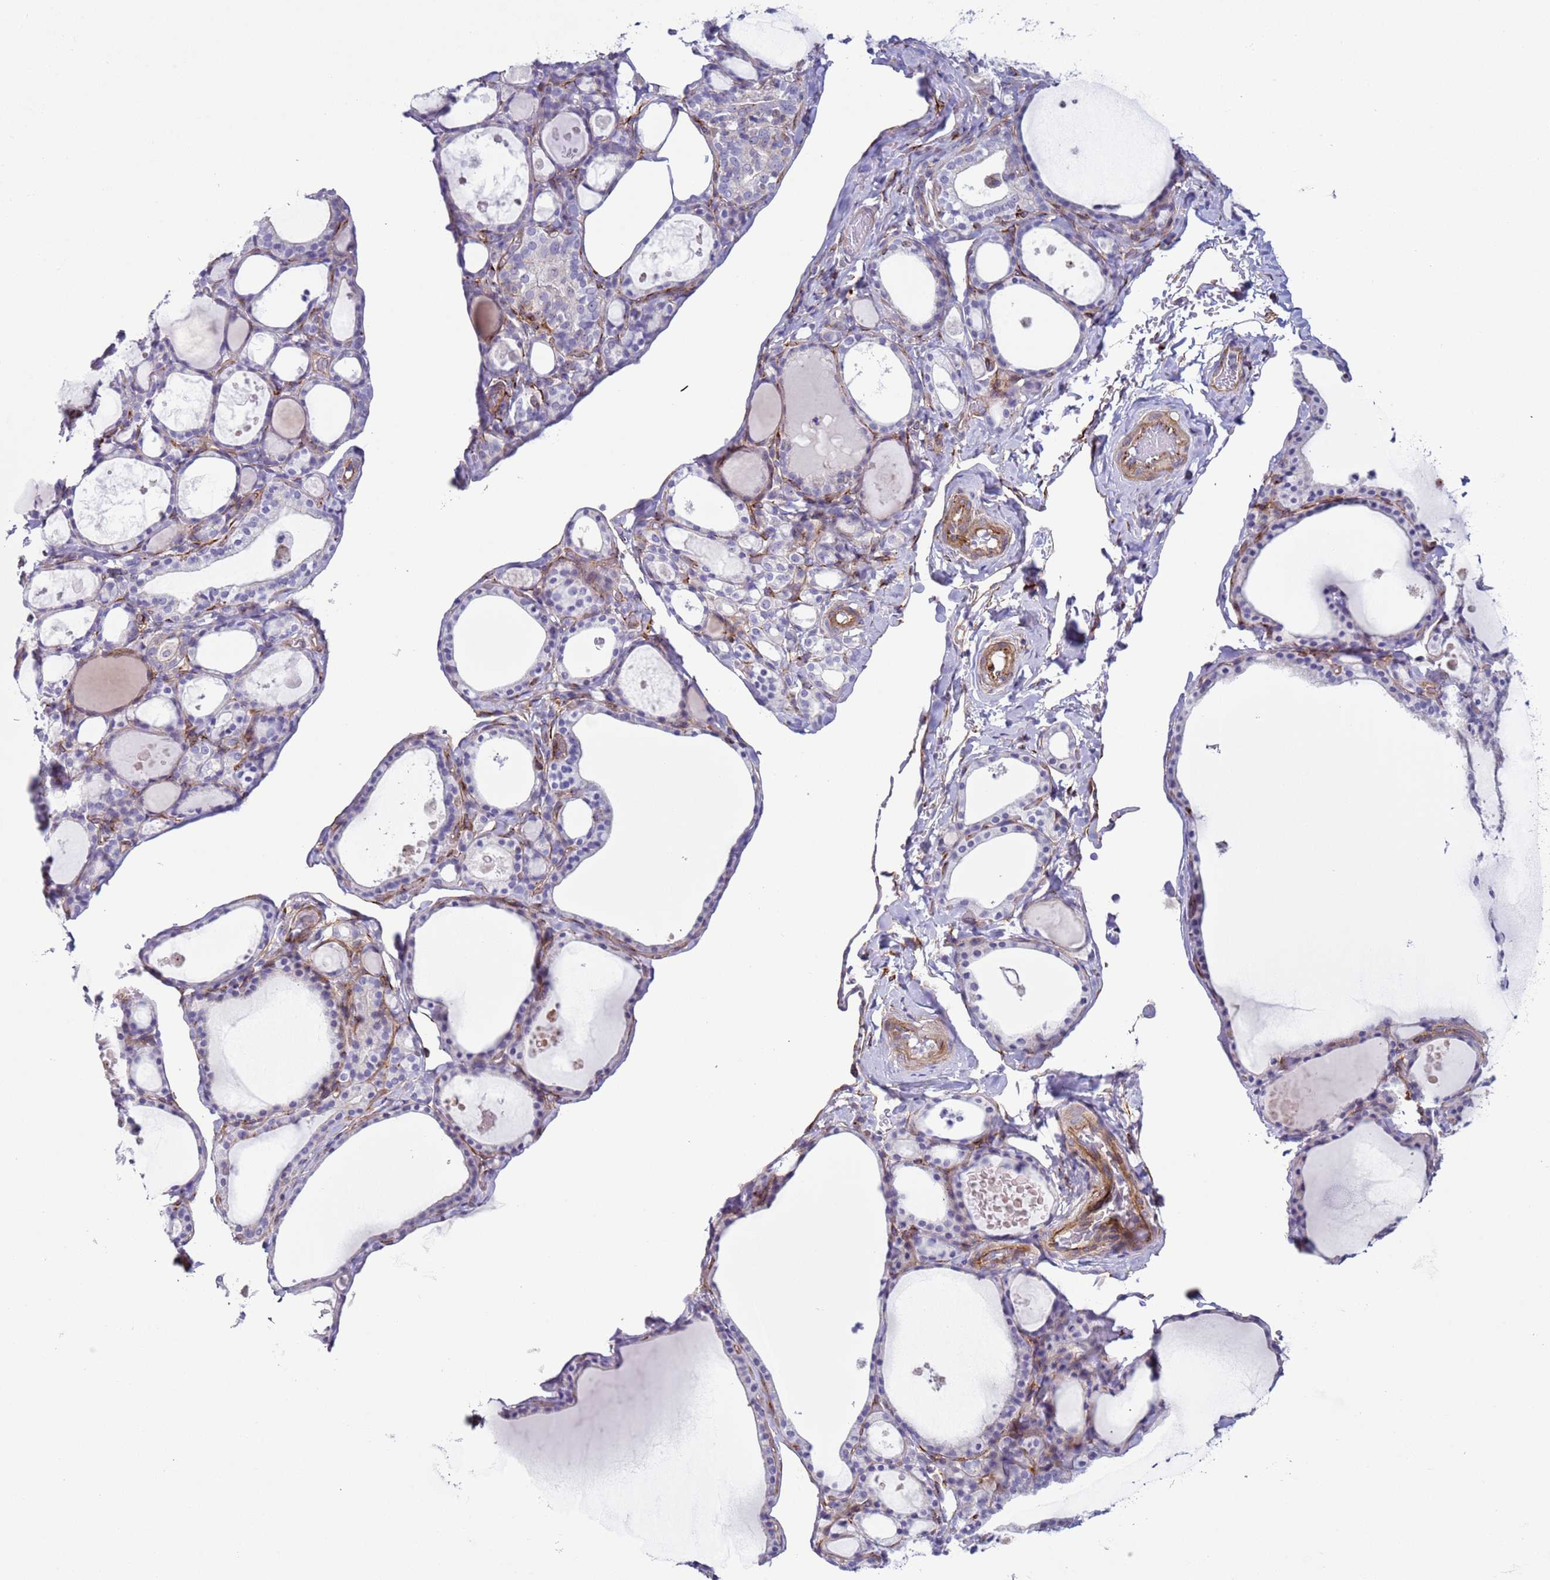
{"staining": {"intensity": "negative", "quantity": "none", "location": "none"}, "tissue": "thyroid gland", "cell_type": "Glandular cells", "image_type": "normal", "snomed": [{"axis": "morphology", "description": "Normal tissue, NOS"}, {"axis": "topography", "description": "Thyroid gland"}], "caption": "DAB immunohistochemical staining of normal human thyroid gland shows no significant positivity in glandular cells.", "gene": "HEATR1", "patient": {"sex": "male", "age": 56}}